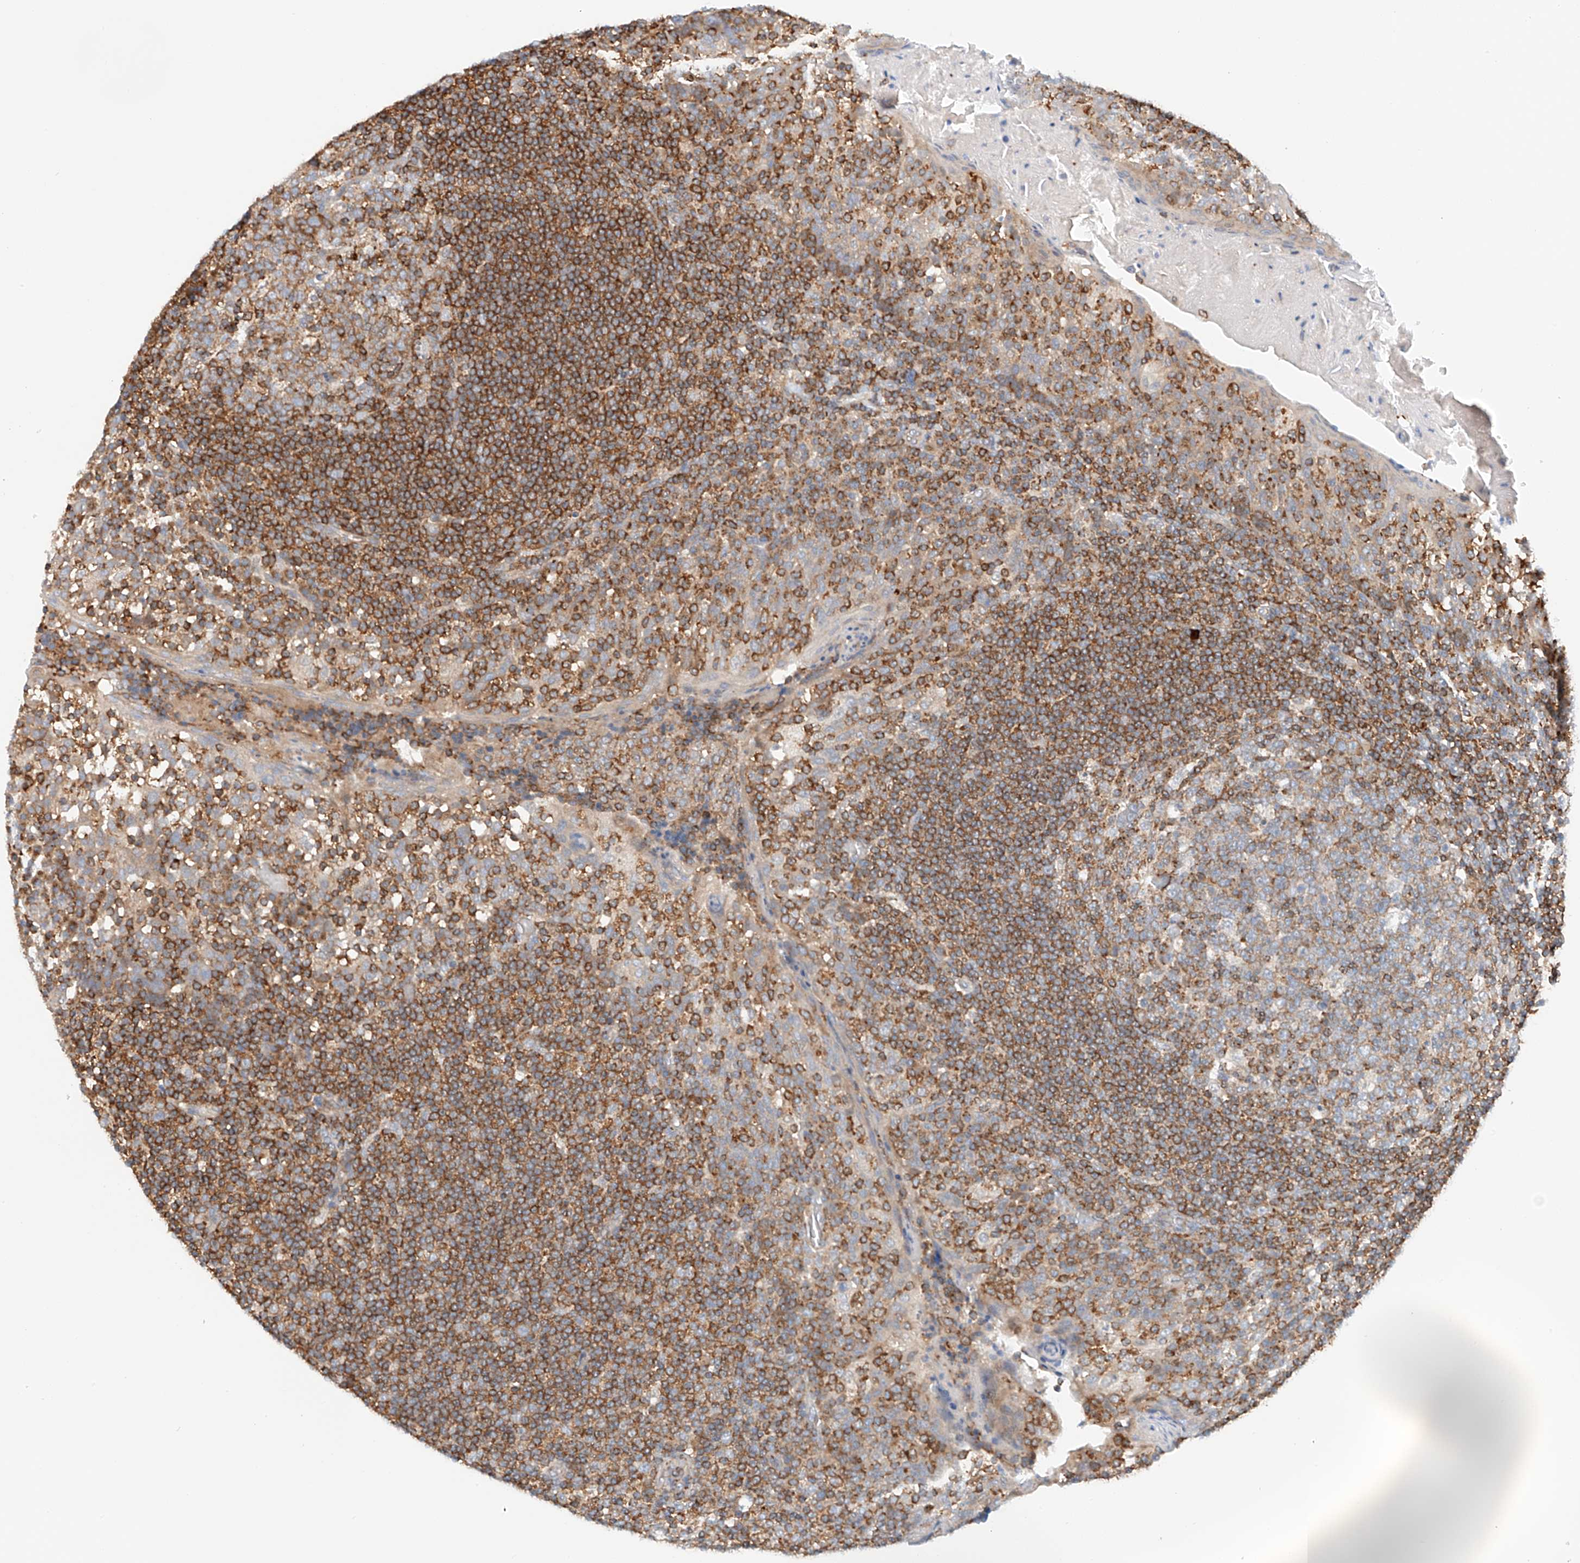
{"staining": {"intensity": "moderate", "quantity": ">75%", "location": "cytoplasmic/membranous"}, "tissue": "tonsil", "cell_type": "Germinal center cells", "image_type": "normal", "snomed": [{"axis": "morphology", "description": "Normal tissue, NOS"}, {"axis": "topography", "description": "Tonsil"}], "caption": "The micrograph demonstrates staining of benign tonsil, revealing moderate cytoplasmic/membranous protein expression (brown color) within germinal center cells.", "gene": "MFN2", "patient": {"sex": "female", "age": 19}}